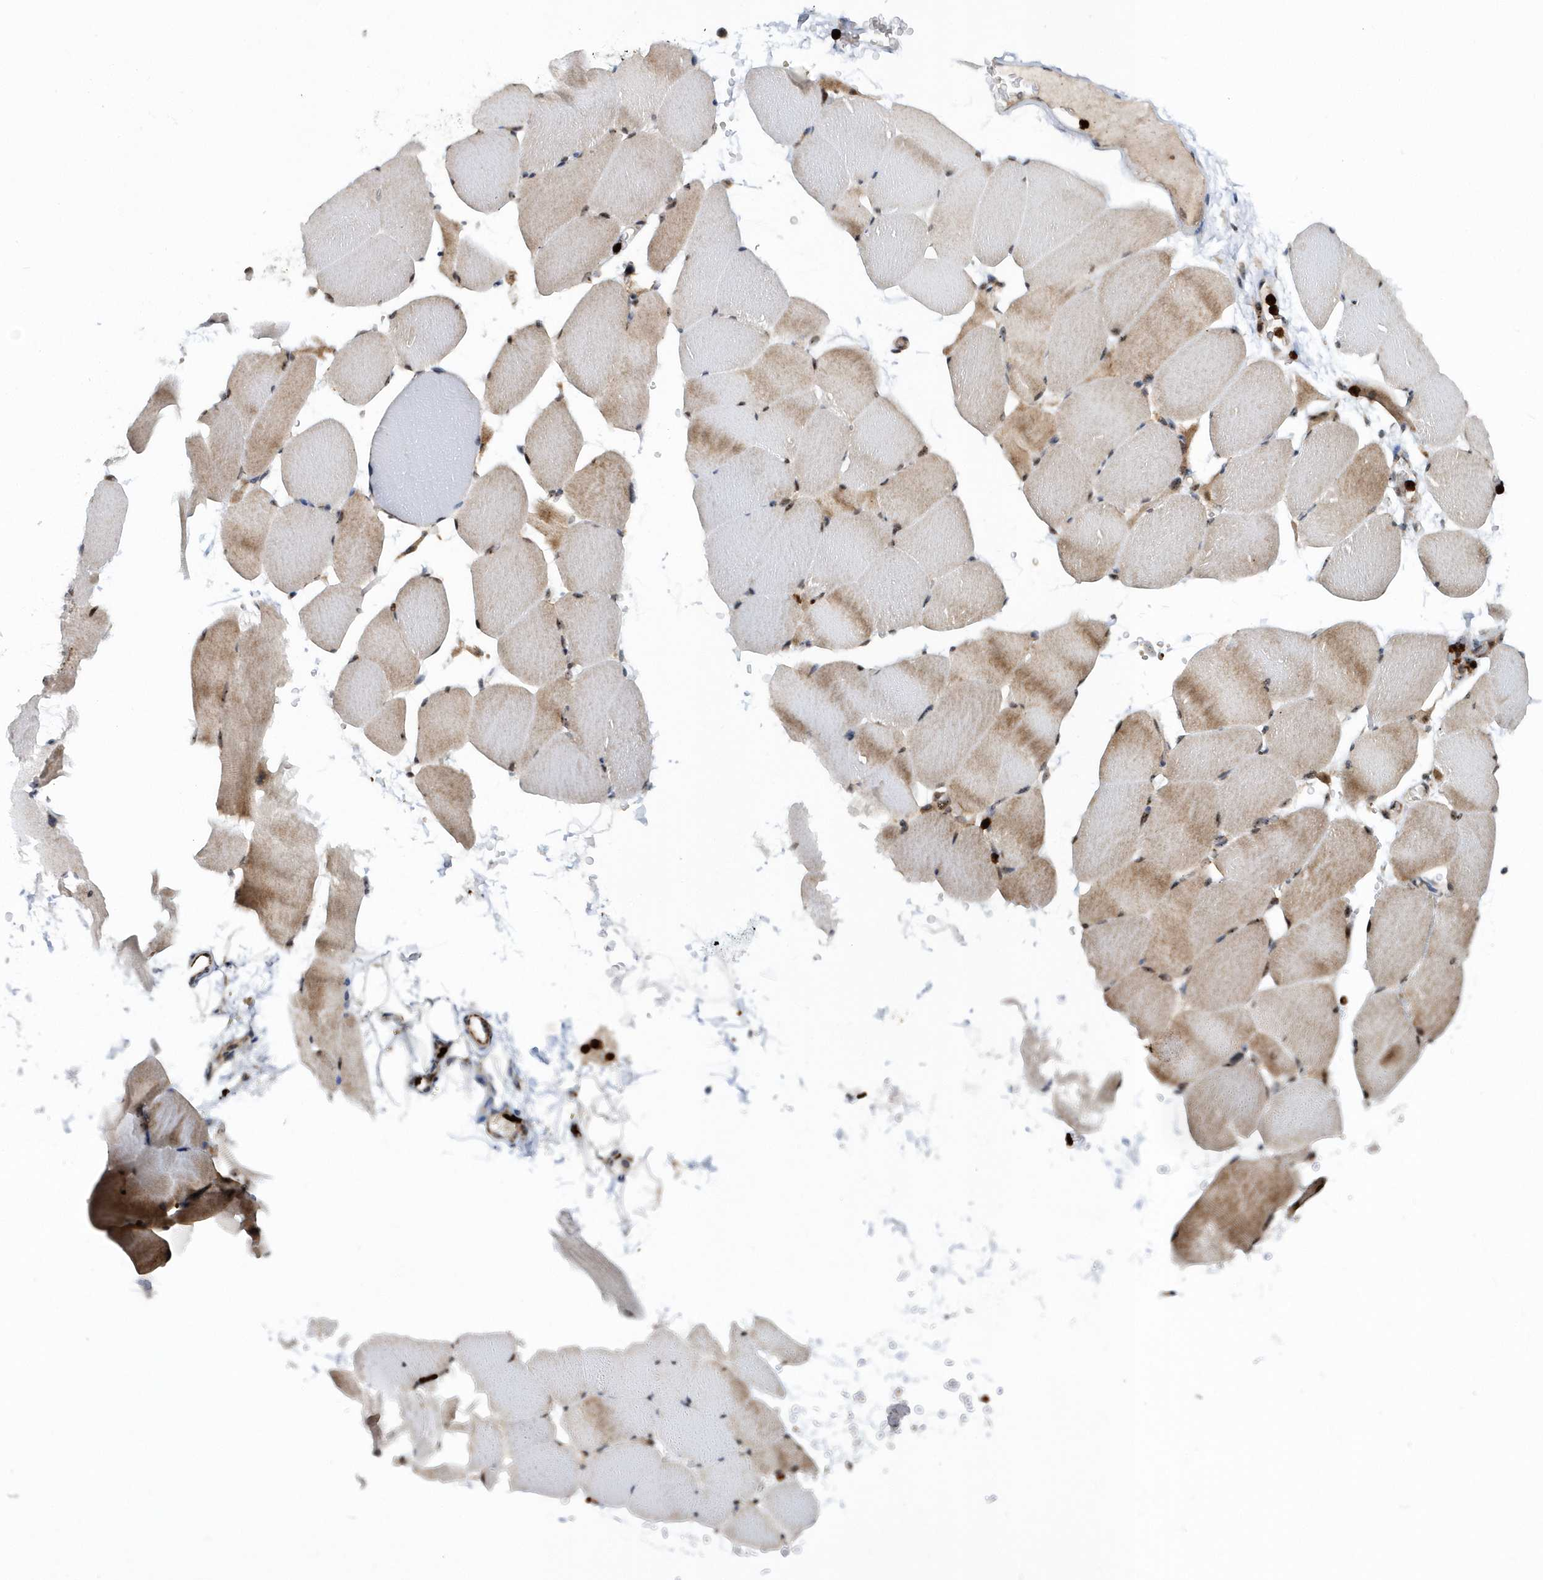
{"staining": {"intensity": "moderate", "quantity": "<25%", "location": "cytoplasmic/membranous,nuclear"}, "tissue": "skeletal muscle", "cell_type": "Myocytes", "image_type": "normal", "snomed": [{"axis": "morphology", "description": "Normal tissue, NOS"}, {"axis": "topography", "description": "Skeletal muscle"}, {"axis": "topography", "description": "Parathyroid gland"}], "caption": "Normal skeletal muscle demonstrates moderate cytoplasmic/membranous,nuclear expression in approximately <25% of myocytes, visualized by immunohistochemistry. (IHC, brightfield microscopy, high magnification).", "gene": "SOWAHB", "patient": {"sex": "female", "age": 37}}